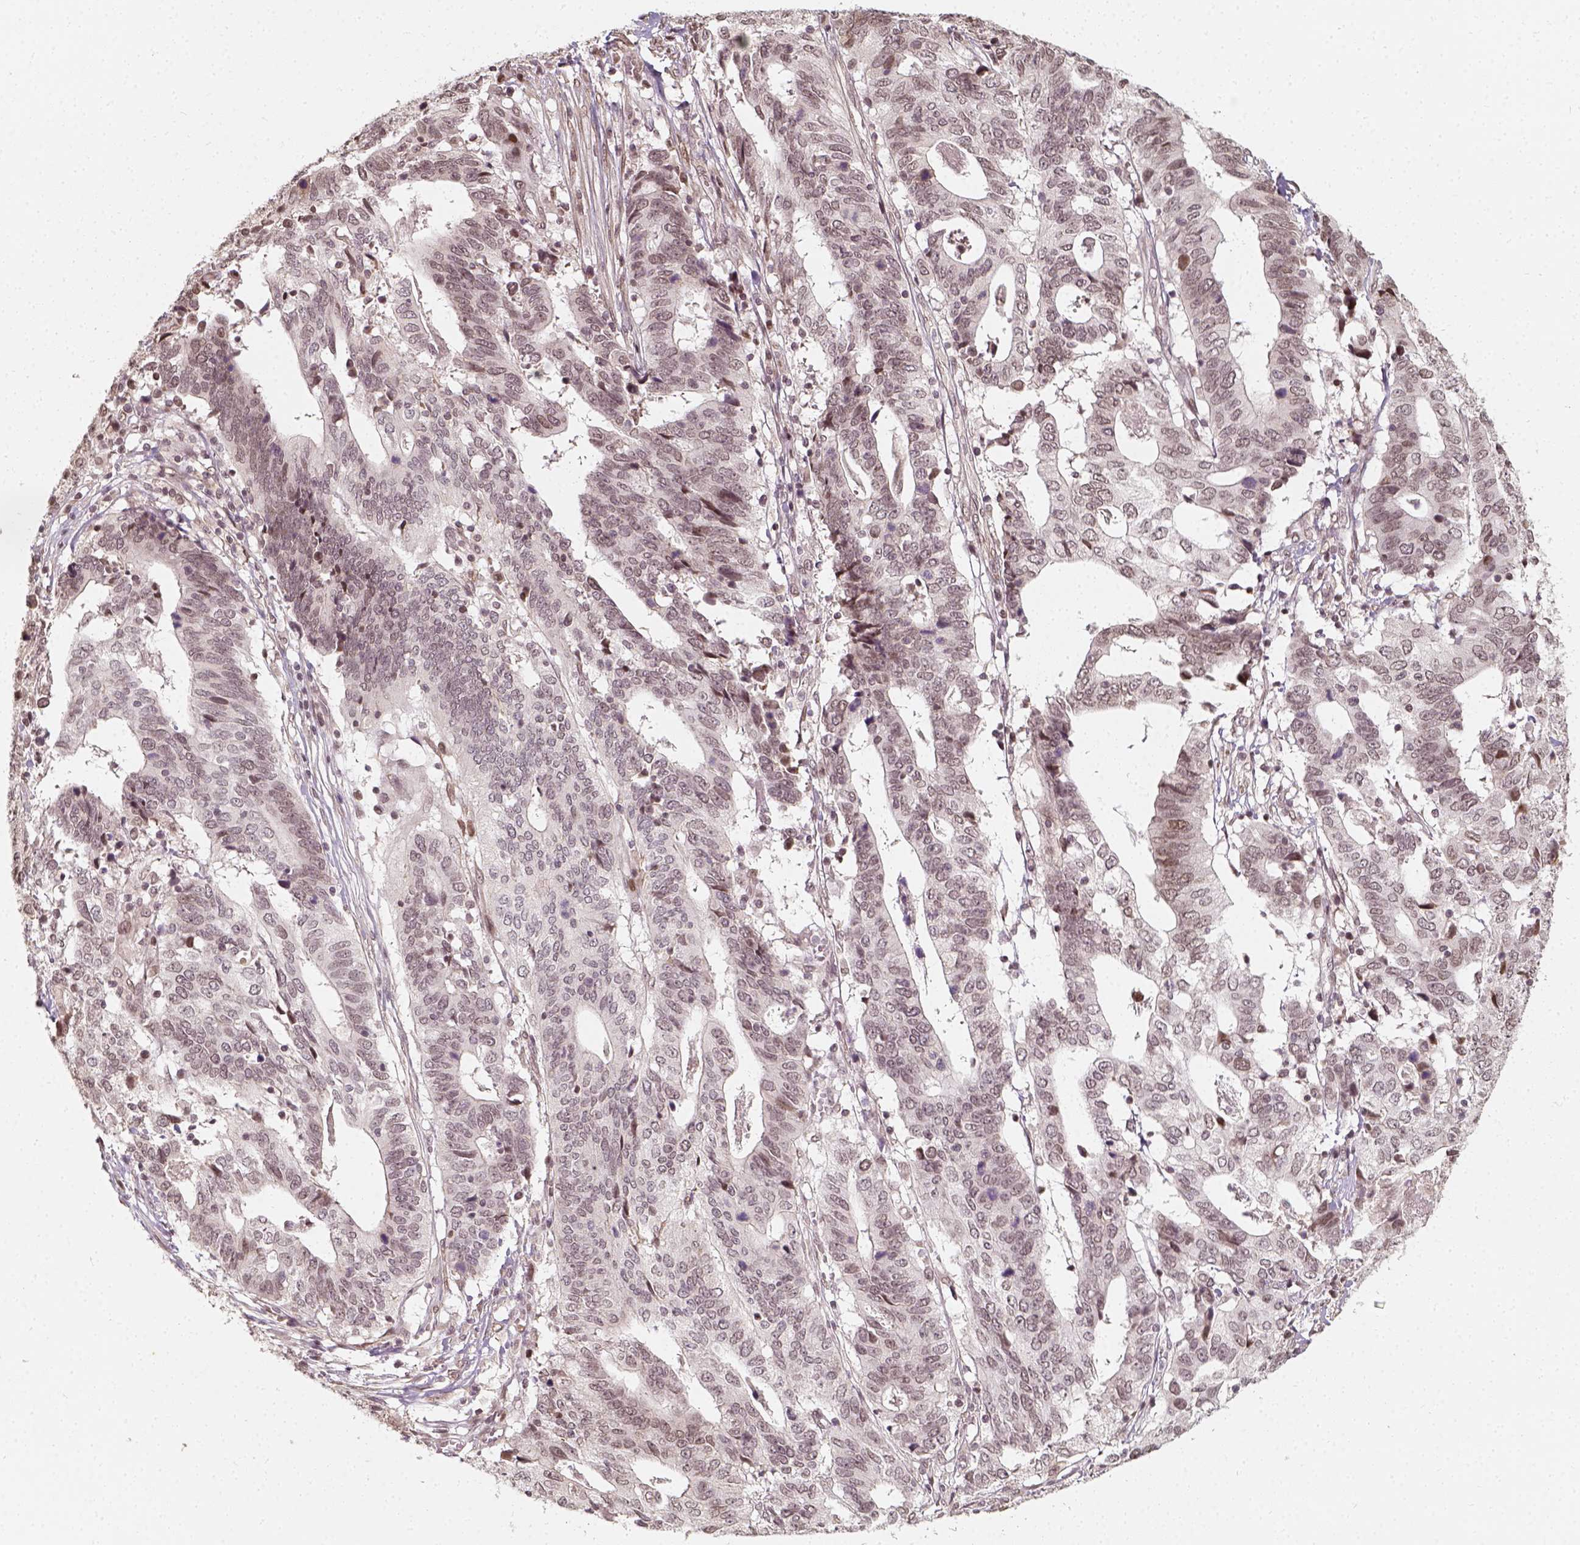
{"staining": {"intensity": "negative", "quantity": "none", "location": "none"}, "tissue": "stomach cancer", "cell_type": "Tumor cells", "image_type": "cancer", "snomed": [{"axis": "morphology", "description": "Adenocarcinoma, NOS"}, {"axis": "topography", "description": "Stomach, upper"}], "caption": "There is no significant expression in tumor cells of stomach cancer.", "gene": "ZMAT3", "patient": {"sex": "female", "age": 67}}